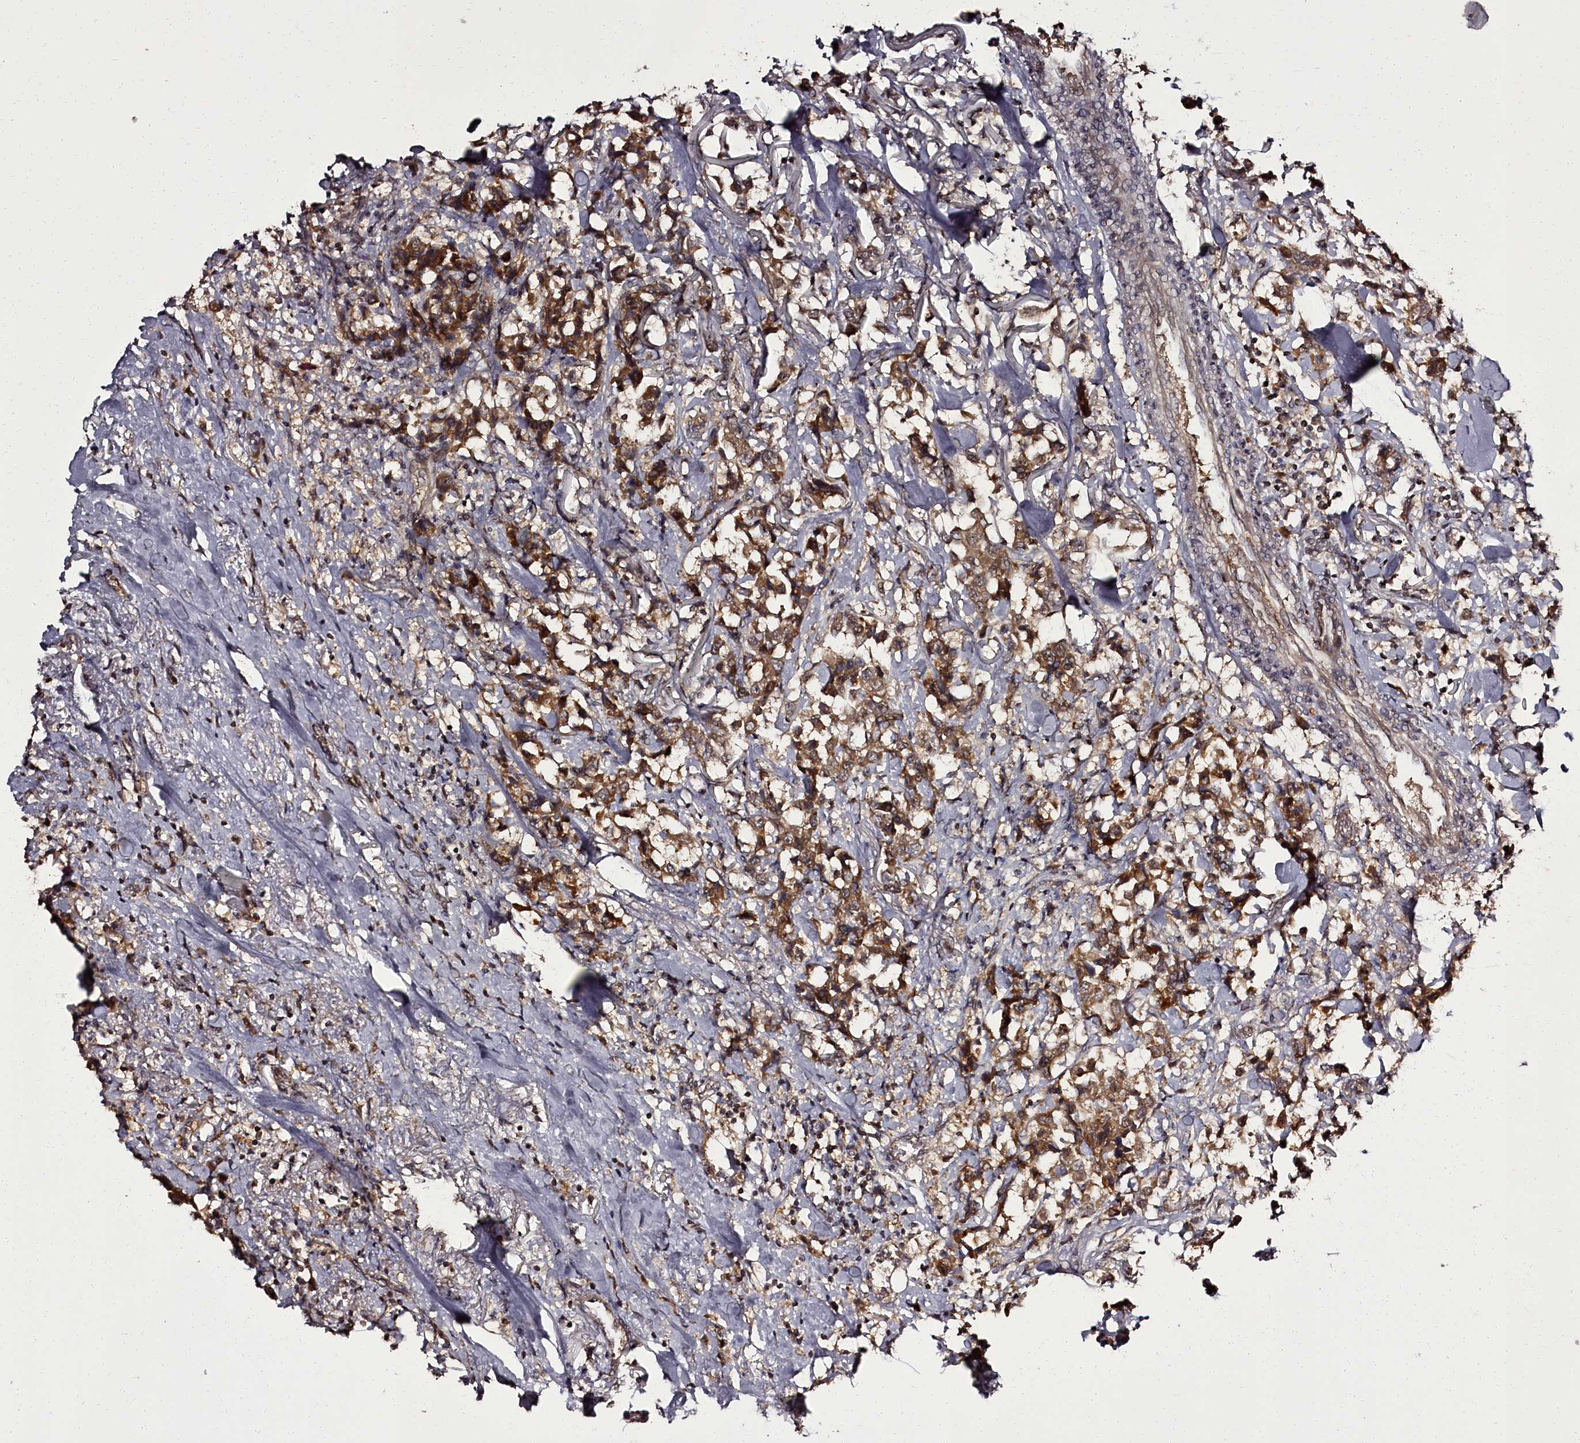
{"staining": {"intensity": "moderate", "quantity": ">75%", "location": "cytoplasmic/membranous"}, "tissue": "breast cancer", "cell_type": "Tumor cells", "image_type": "cancer", "snomed": [{"axis": "morphology", "description": "Duct carcinoma"}, {"axis": "topography", "description": "Breast"}], "caption": "Infiltrating ductal carcinoma (breast) stained with immunohistochemistry displays moderate cytoplasmic/membranous staining in about >75% of tumor cells.", "gene": "PCBP2", "patient": {"sex": "female", "age": 80}}